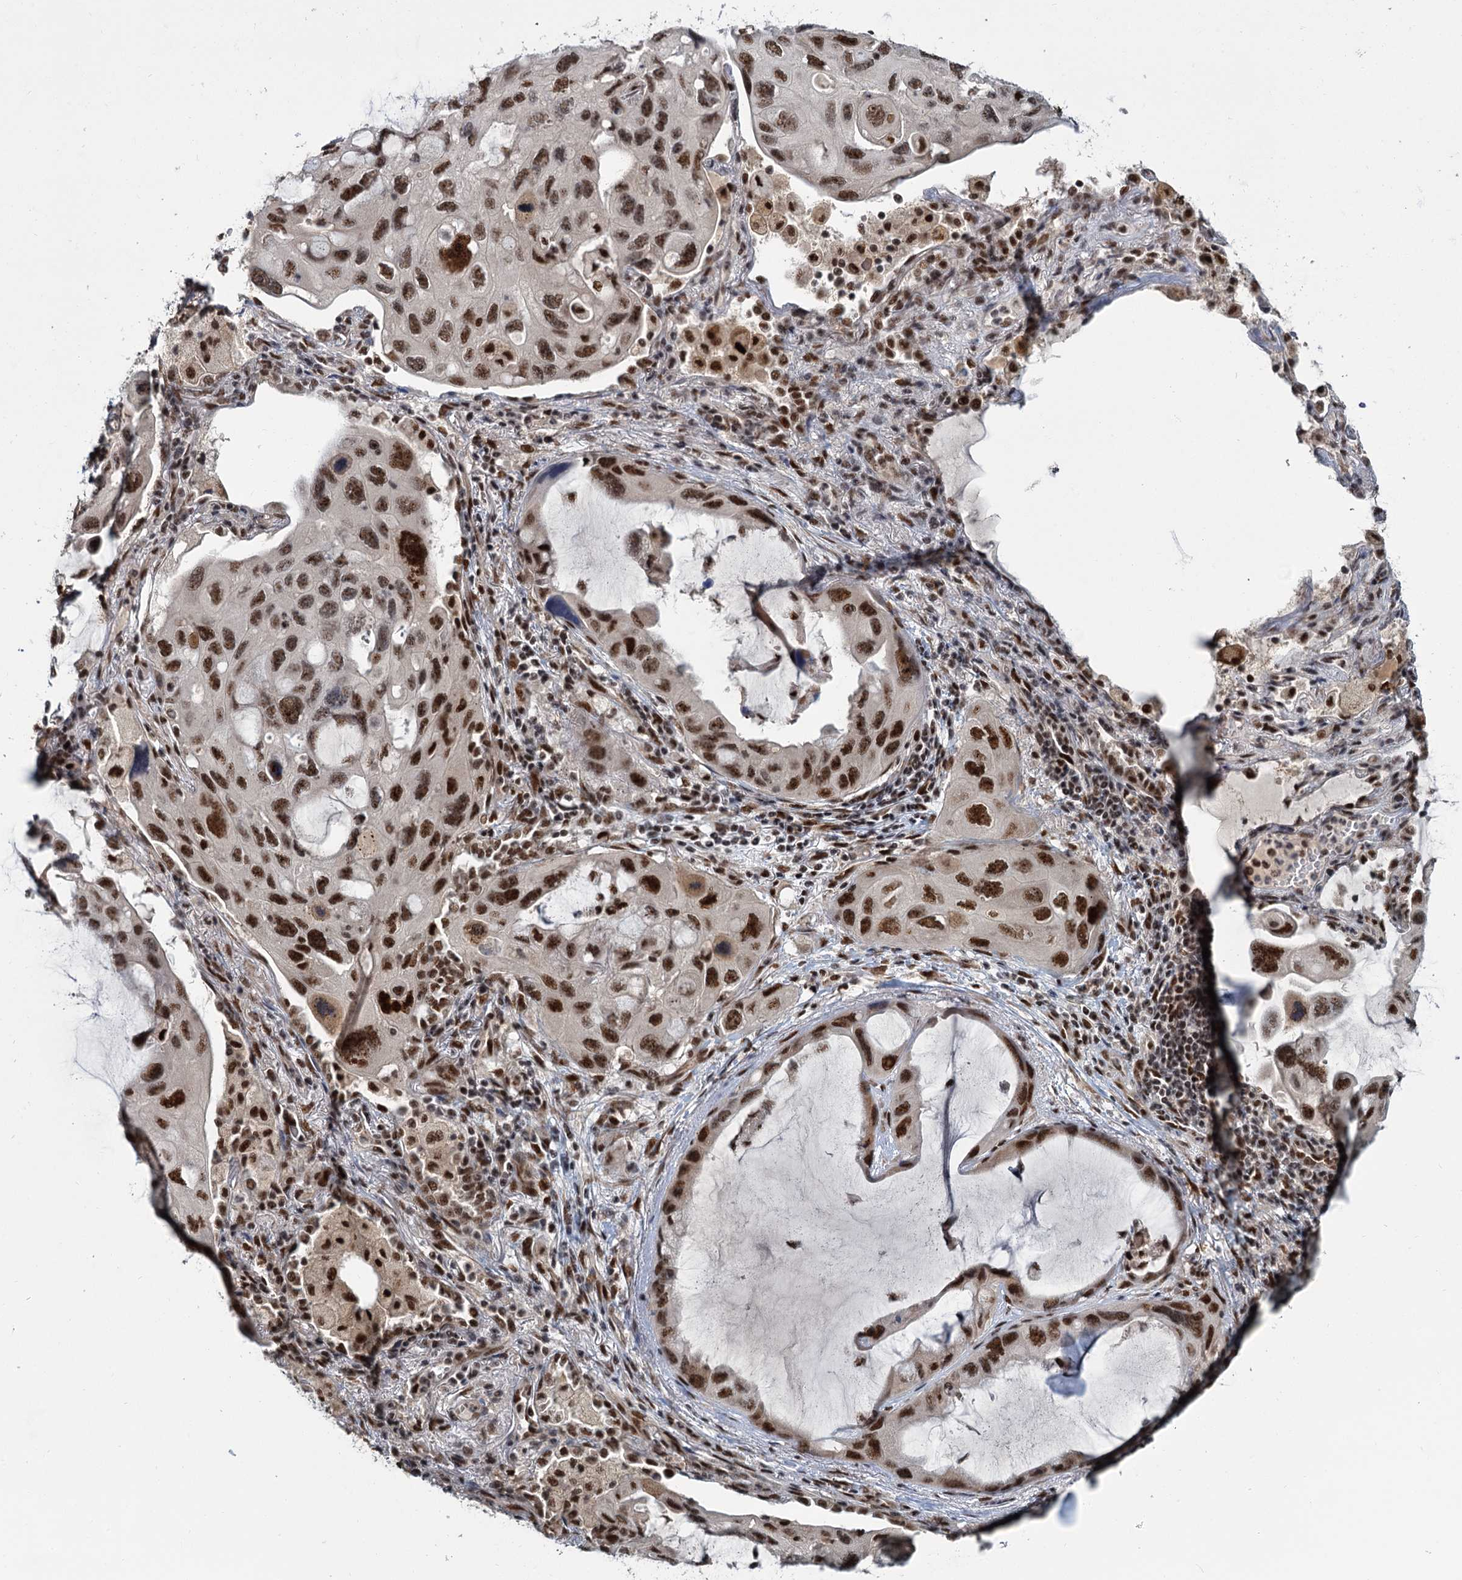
{"staining": {"intensity": "strong", "quantity": ">75%", "location": "nuclear"}, "tissue": "lung cancer", "cell_type": "Tumor cells", "image_type": "cancer", "snomed": [{"axis": "morphology", "description": "Squamous cell carcinoma, NOS"}, {"axis": "topography", "description": "Lung"}], "caption": "This is a histology image of immunohistochemistry (IHC) staining of squamous cell carcinoma (lung), which shows strong staining in the nuclear of tumor cells.", "gene": "WBP4", "patient": {"sex": "female", "age": 73}}